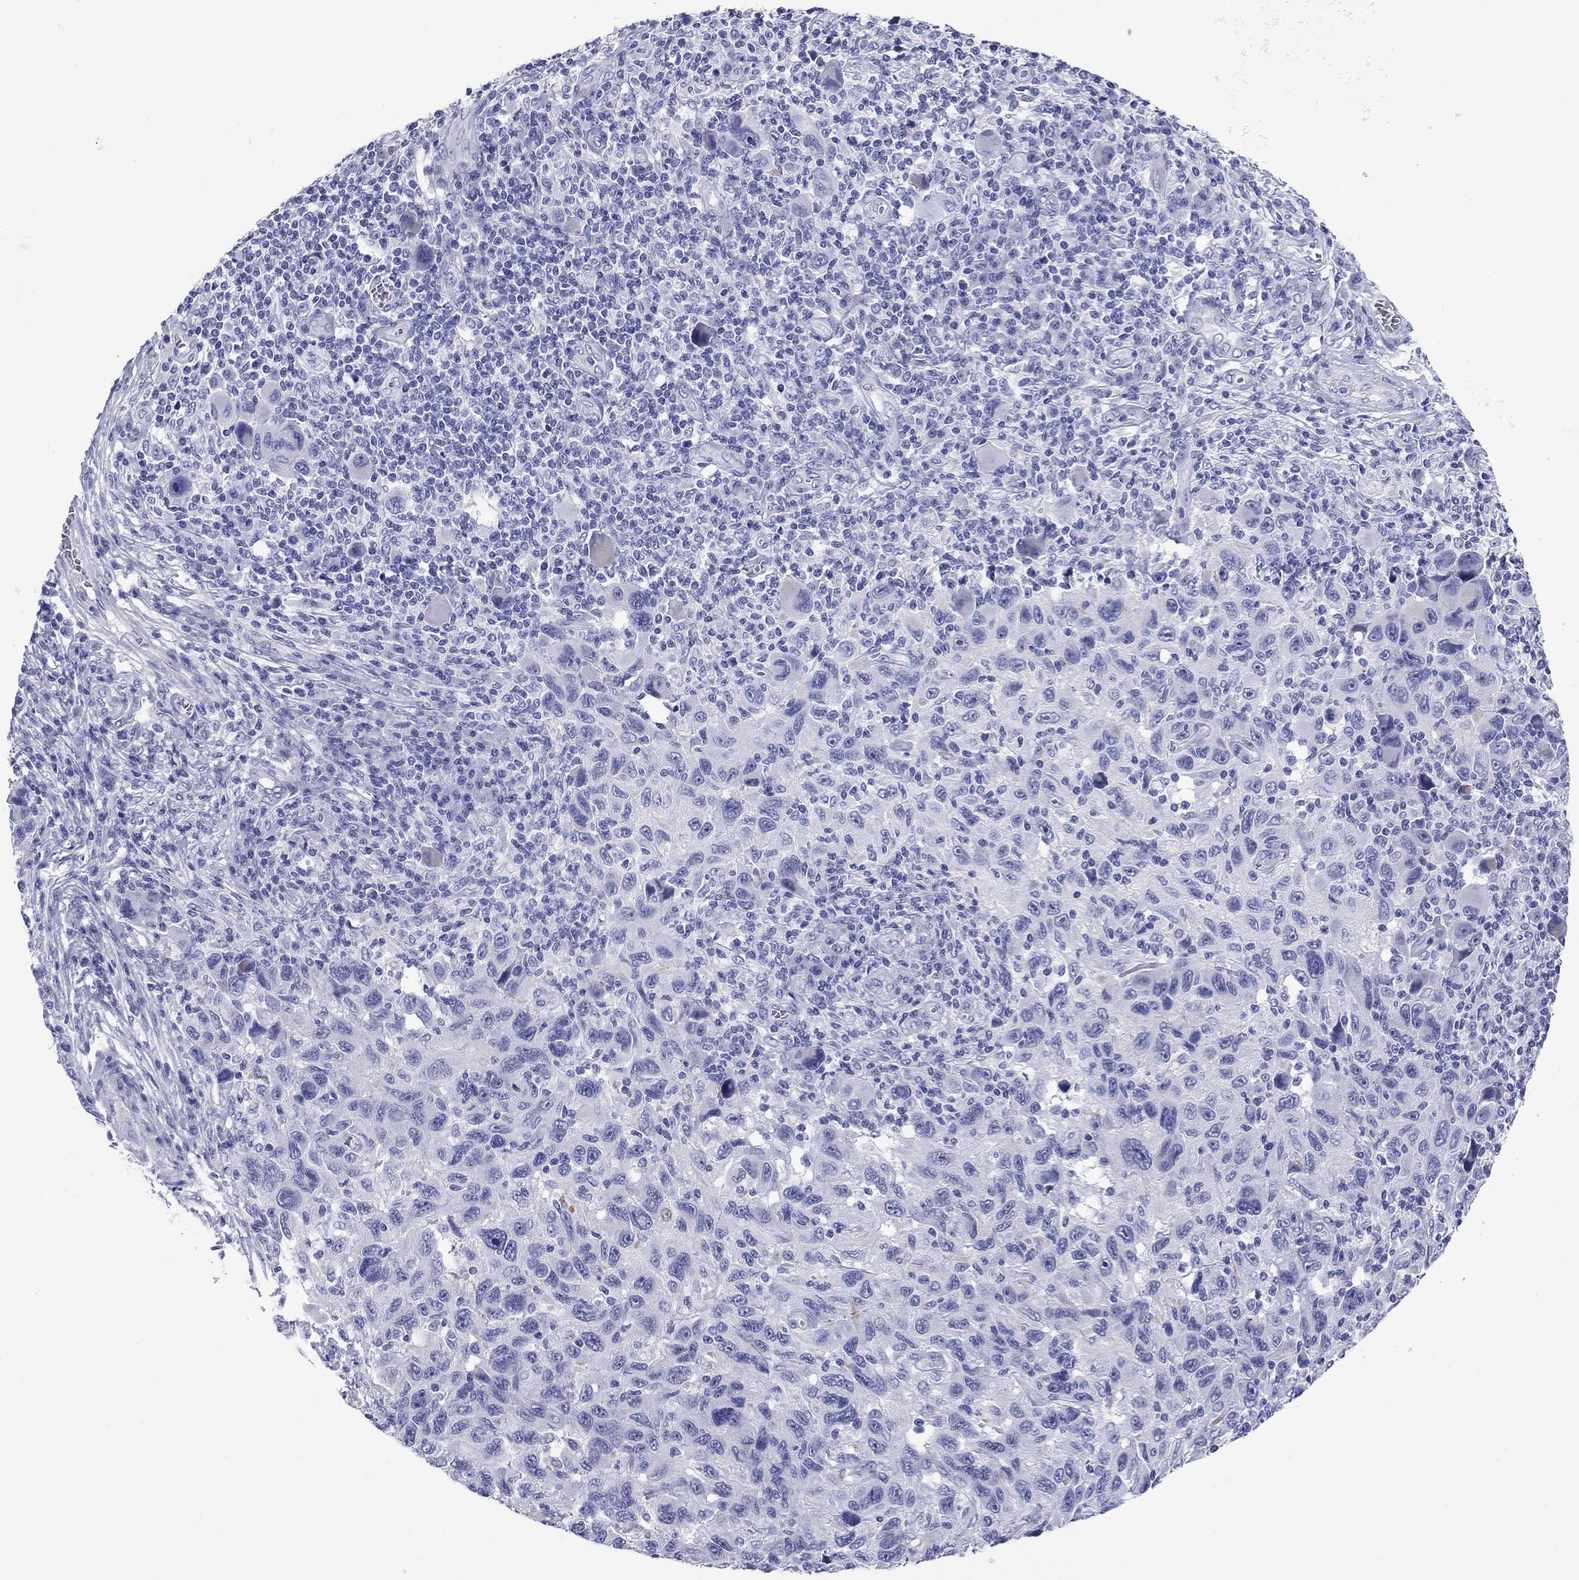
{"staining": {"intensity": "negative", "quantity": "none", "location": "none"}, "tissue": "melanoma", "cell_type": "Tumor cells", "image_type": "cancer", "snomed": [{"axis": "morphology", "description": "Malignant melanoma, NOS"}, {"axis": "topography", "description": "Skin"}], "caption": "IHC image of neoplastic tissue: human malignant melanoma stained with DAB (3,3'-diaminobenzidine) exhibits no significant protein positivity in tumor cells.", "gene": "CMYA5", "patient": {"sex": "male", "age": 53}}